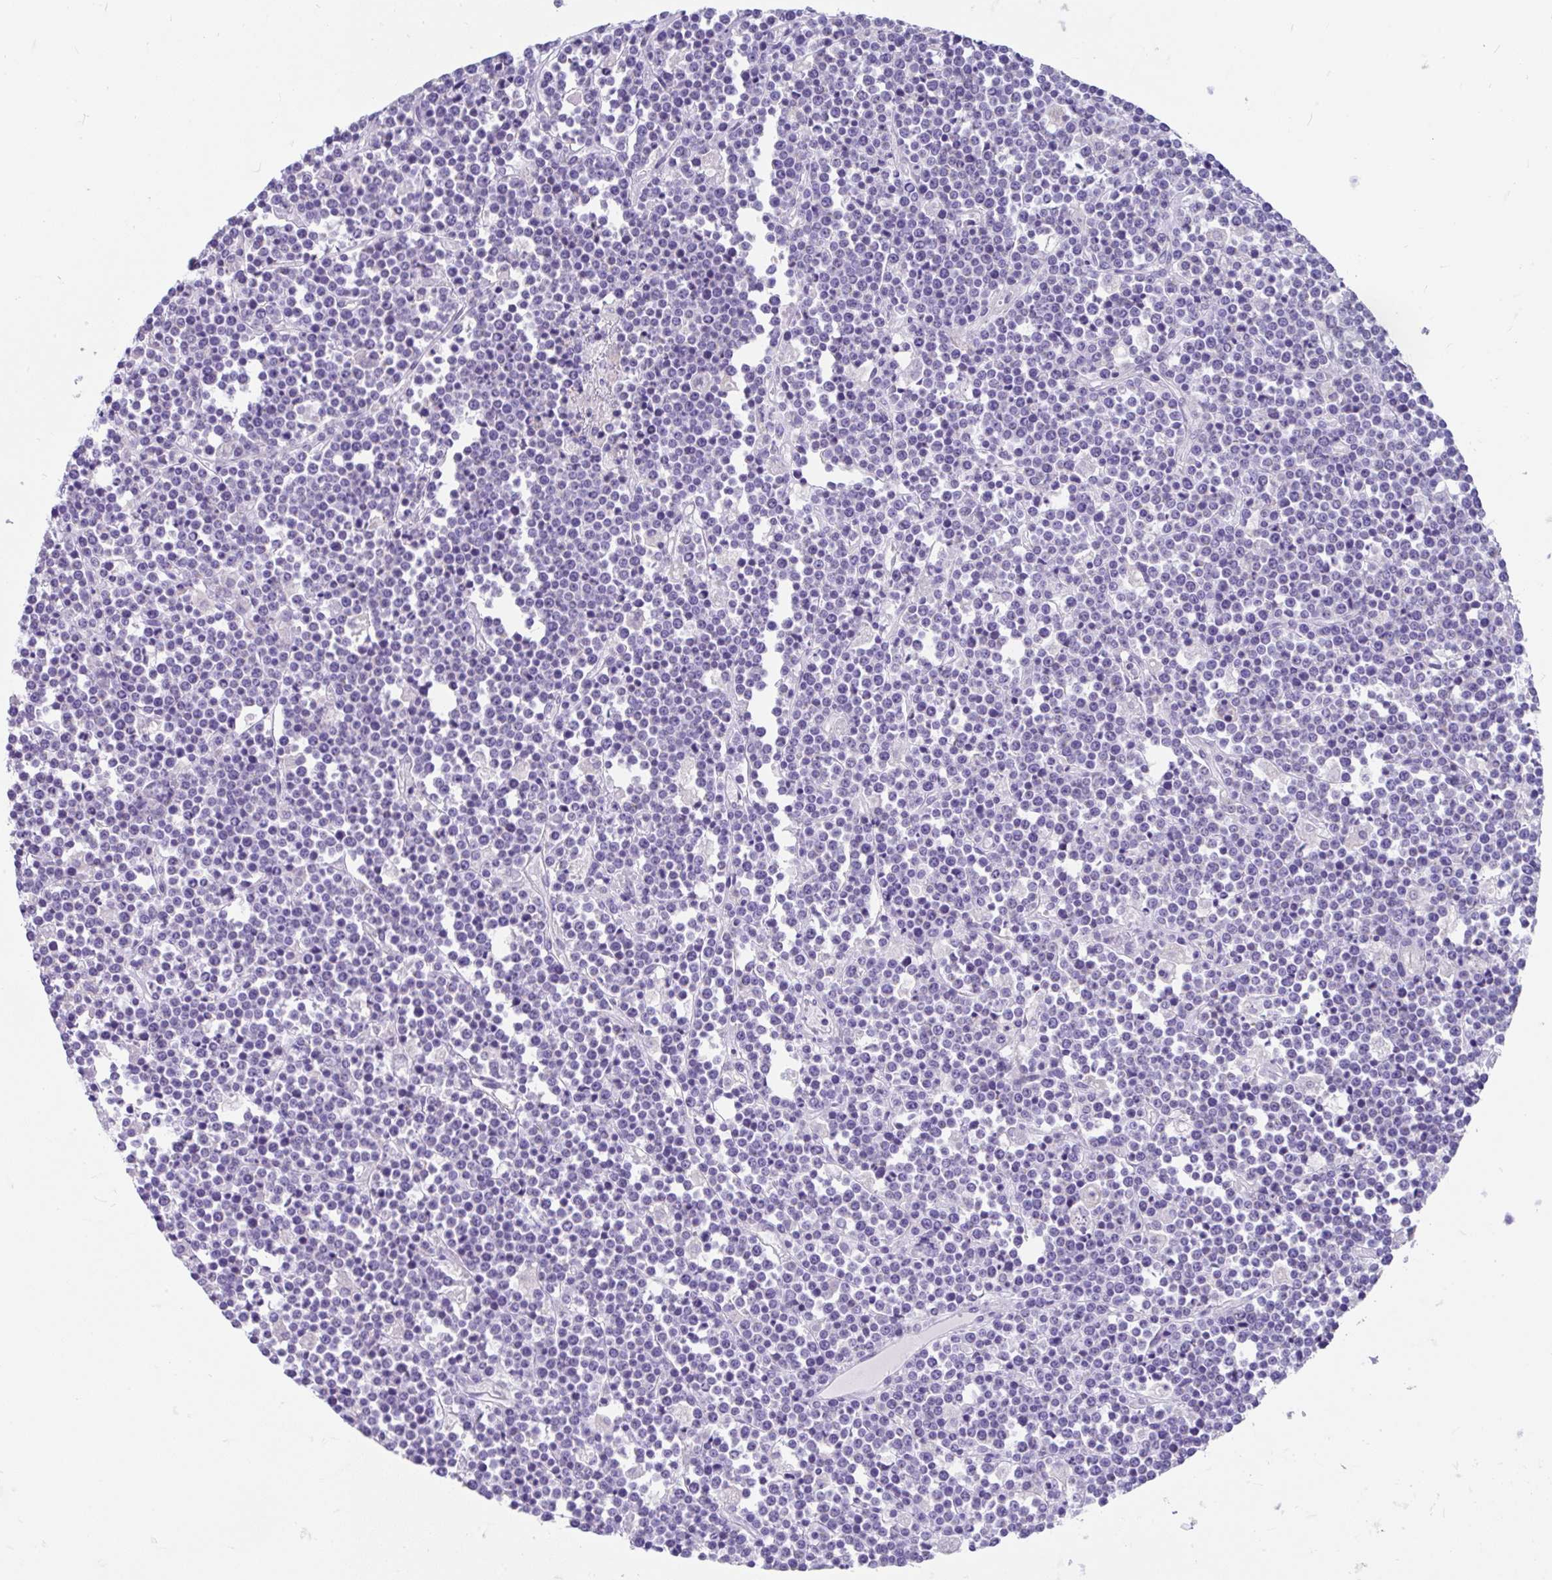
{"staining": {"intensity": "negative", "quantity": "none", "location": "none"}, "tissue": "lymphoma", "cell_type": "Tumor cells", "image_type": "cancer", "snomed": [{"axis": "morphology", "description": "Malignant lymphoma, non-Hodgkin's type, High grade"}, {"axis": "topography", "description": "Ovary"}], "caption": "This is an immunohistochemistry photomicrograph of human lymphoma. There is no positivity in tumor cells.", "gene": "CCSAP", "patient": {"sex": "female", "age": 56}}